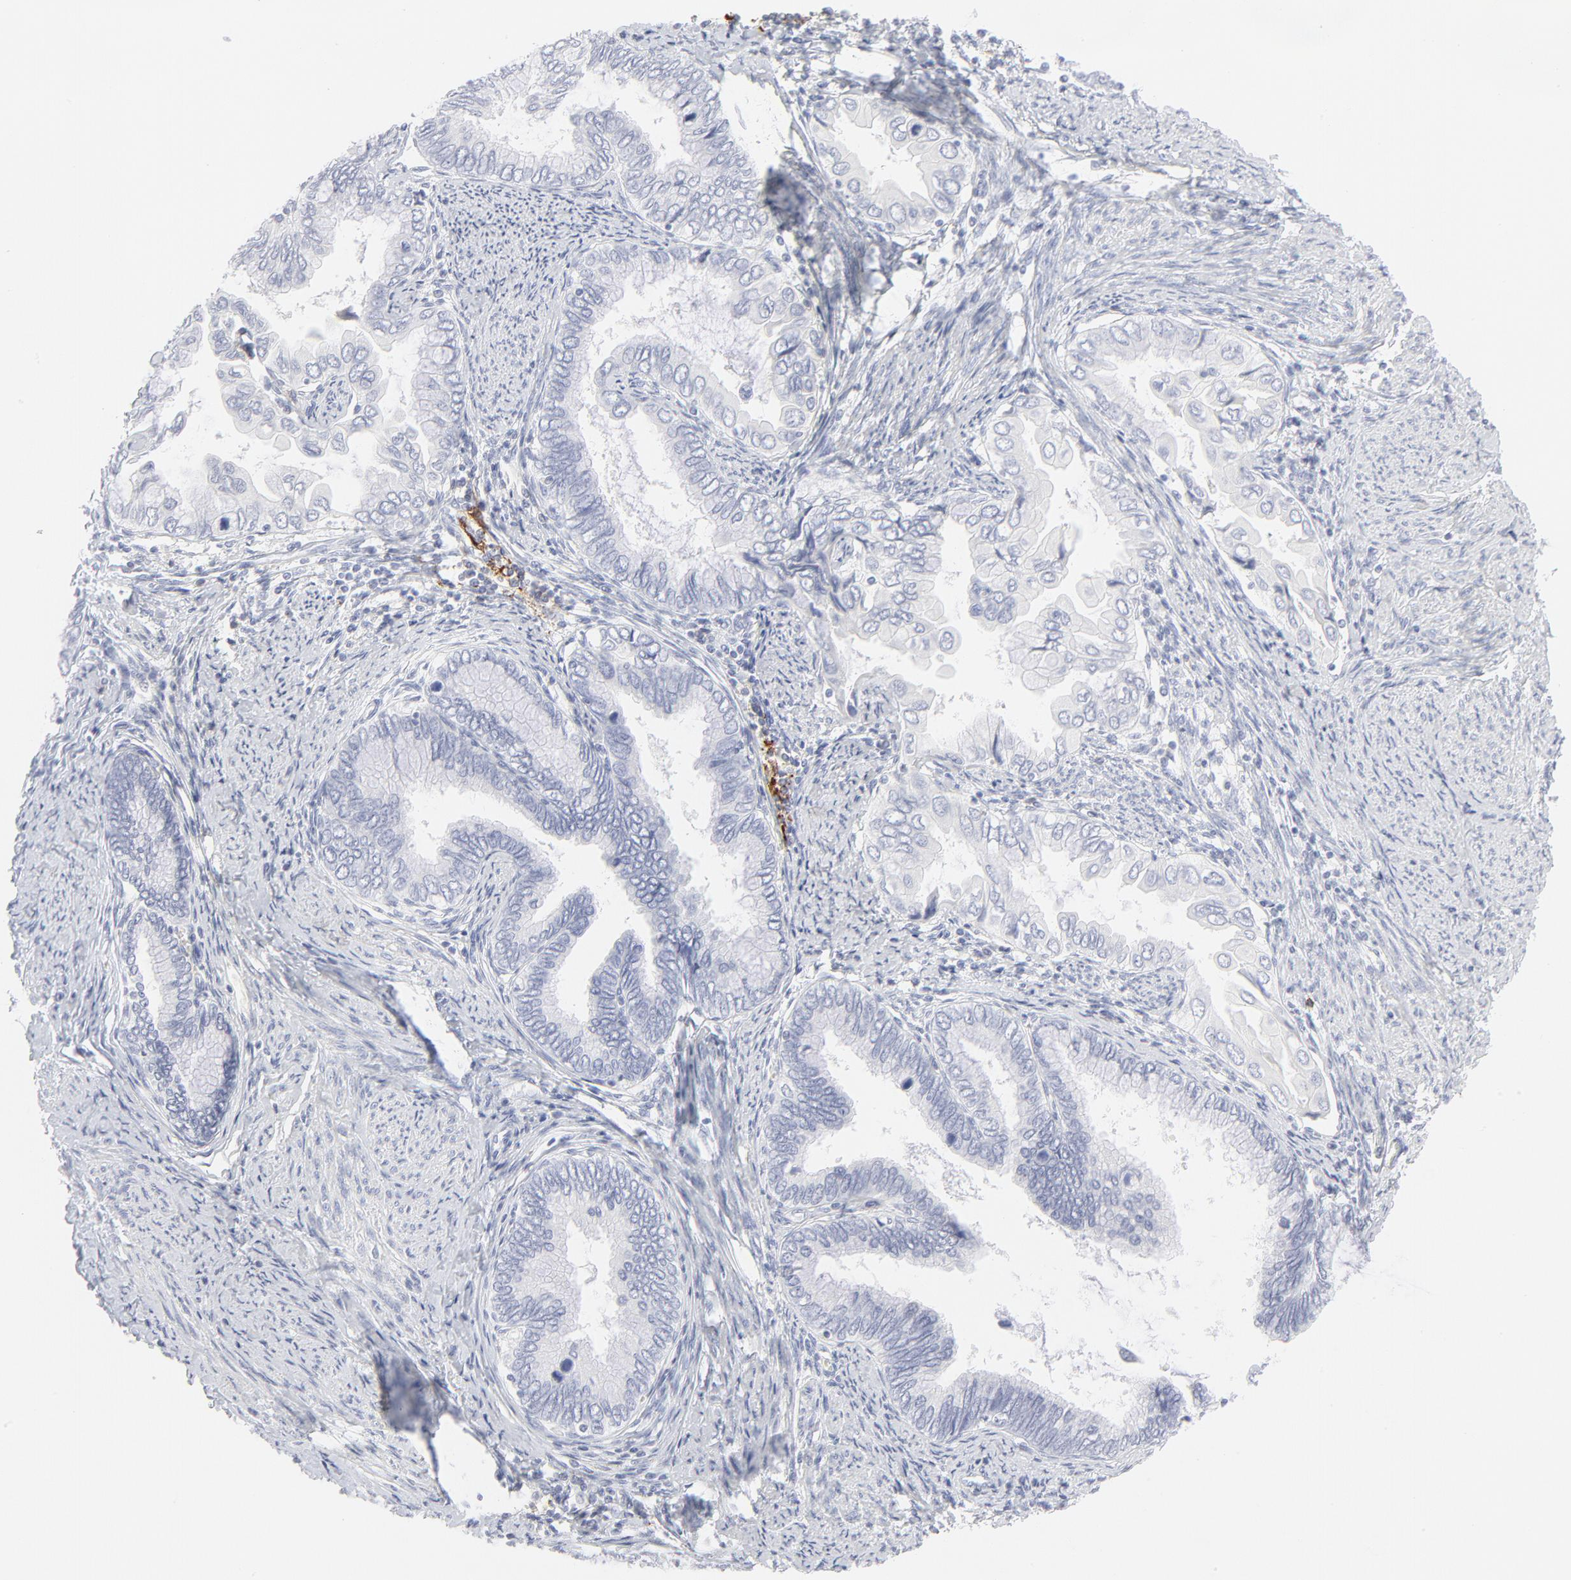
{"staining": {"intensity": "negative", "quantity": "none", "location": "none"}, "tissue": "cervical cancer", "cell_type": "Tumor cells", "image_type": "cancer", "snomed": [{"axis": "morphology", "description": "Adenocarcinoma, NOS"}, {"axis": "topography", "description": "Cervix"}], "caption": "Micrograph shows no significant protein positivity in tumor cells of cervical adenocarcinoma. (Stains: DAB (3,3'-diaminobenzidine) IHC with hematoxylin counter stain, Microscopy: brightfield microscopy at high magnification).", "gene": "CCR7", "patient": {"sex": "female", "age": 49}}